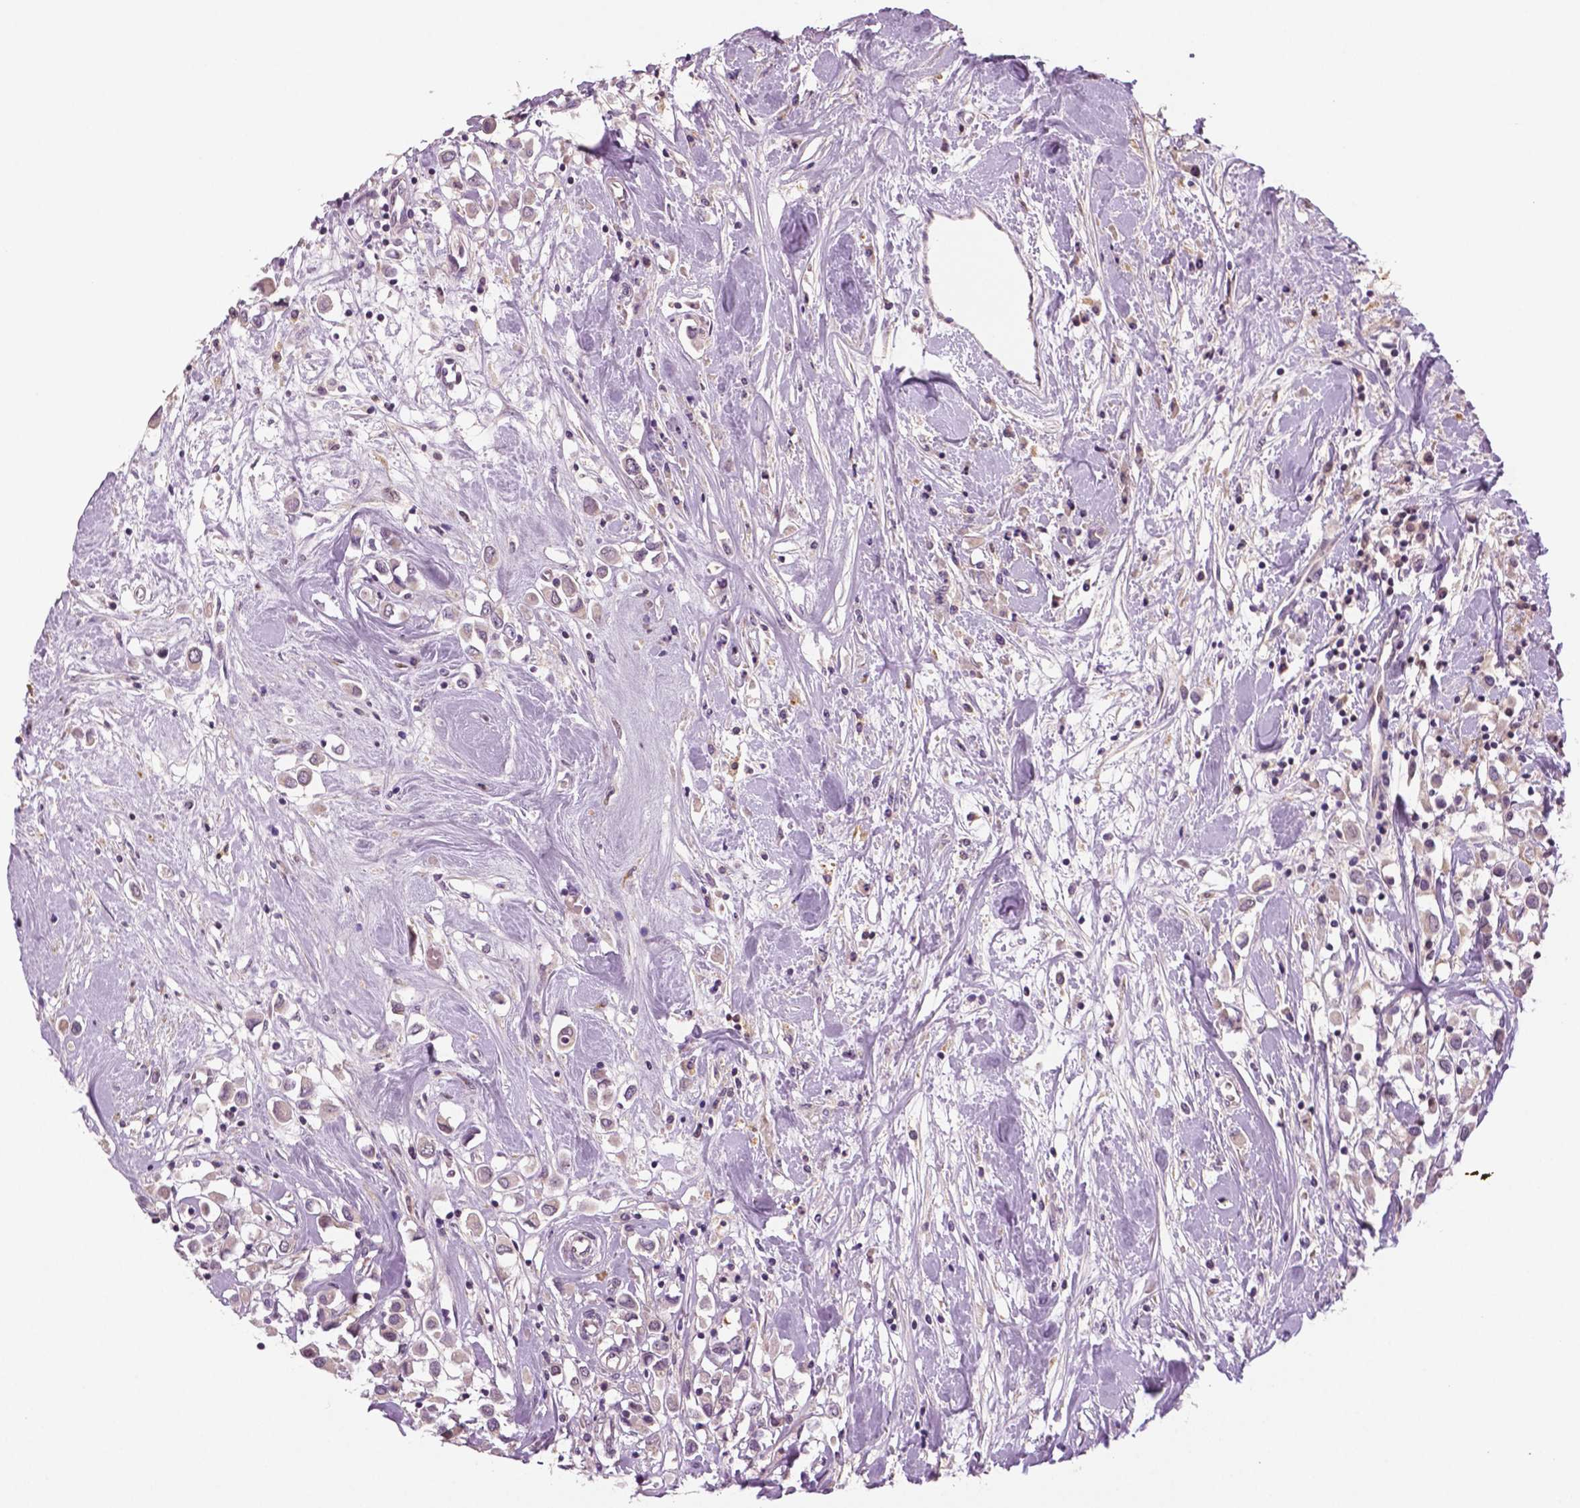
{"staining": {"intensity": "negative", "quantity": "none", "location": "none"}, "tissue": "breast cancer", "cell_type": "Tumor cells", "image_type": "cancer", "snomed": [{"axis": "morphology", "description": "Duct carcinoma"}, {"axis": "topography", "description": "Breast"}], "caption": "High power microscopy histopathology image of an immunohistochemistry (IHC) image of invasive ductal carcinoma (breast), revealing no significant staining in tumor cells. Brightfield microscopy of IHC stained with DAB (3,3'-diaminobenzidine) (brown) and hematoxylin (blue), captured at high magnification.", "gene": "MKI67", "patient": {"sex": "female", "age": 61}}